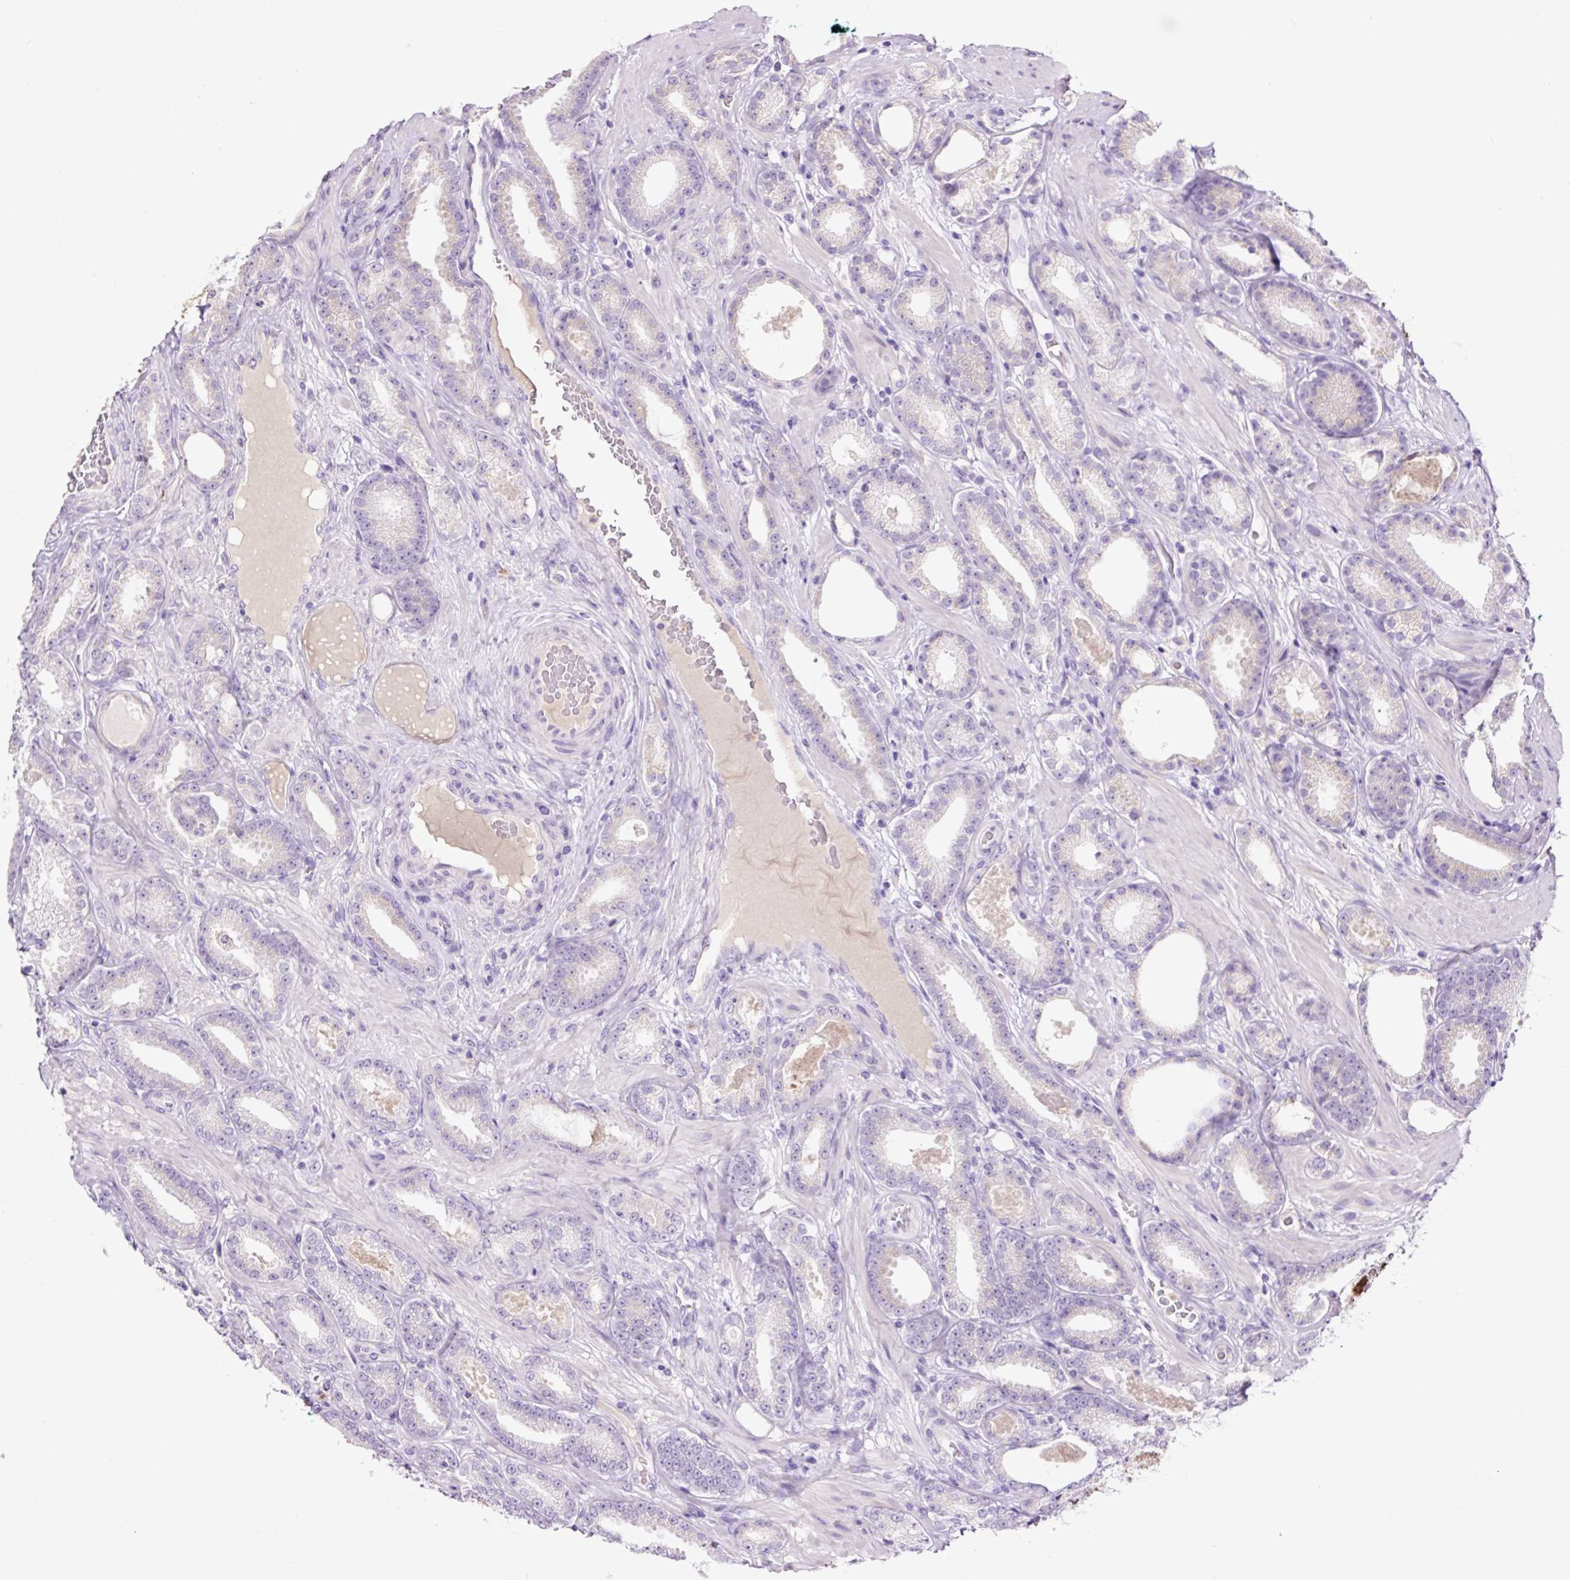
{"staining": {"intensity": "negative", "quantity": "none", "location": "none"}, "tissue": "prostate cancer", "cell_type": "Tumor cells", "image_type": "cancer", "snomed": [{"axis": "morphology", "description": "Adenocarcinoma, Low grade"}, {"axis": "topography", "description": "Prostate"}], "caption": "A high-resolution micrograph shows IHC staining of prostate cancer, which exhibits no significant staining in tumor cells.", "gene": "MFSD3", "patient": {"sex": "male", "age": 61}}